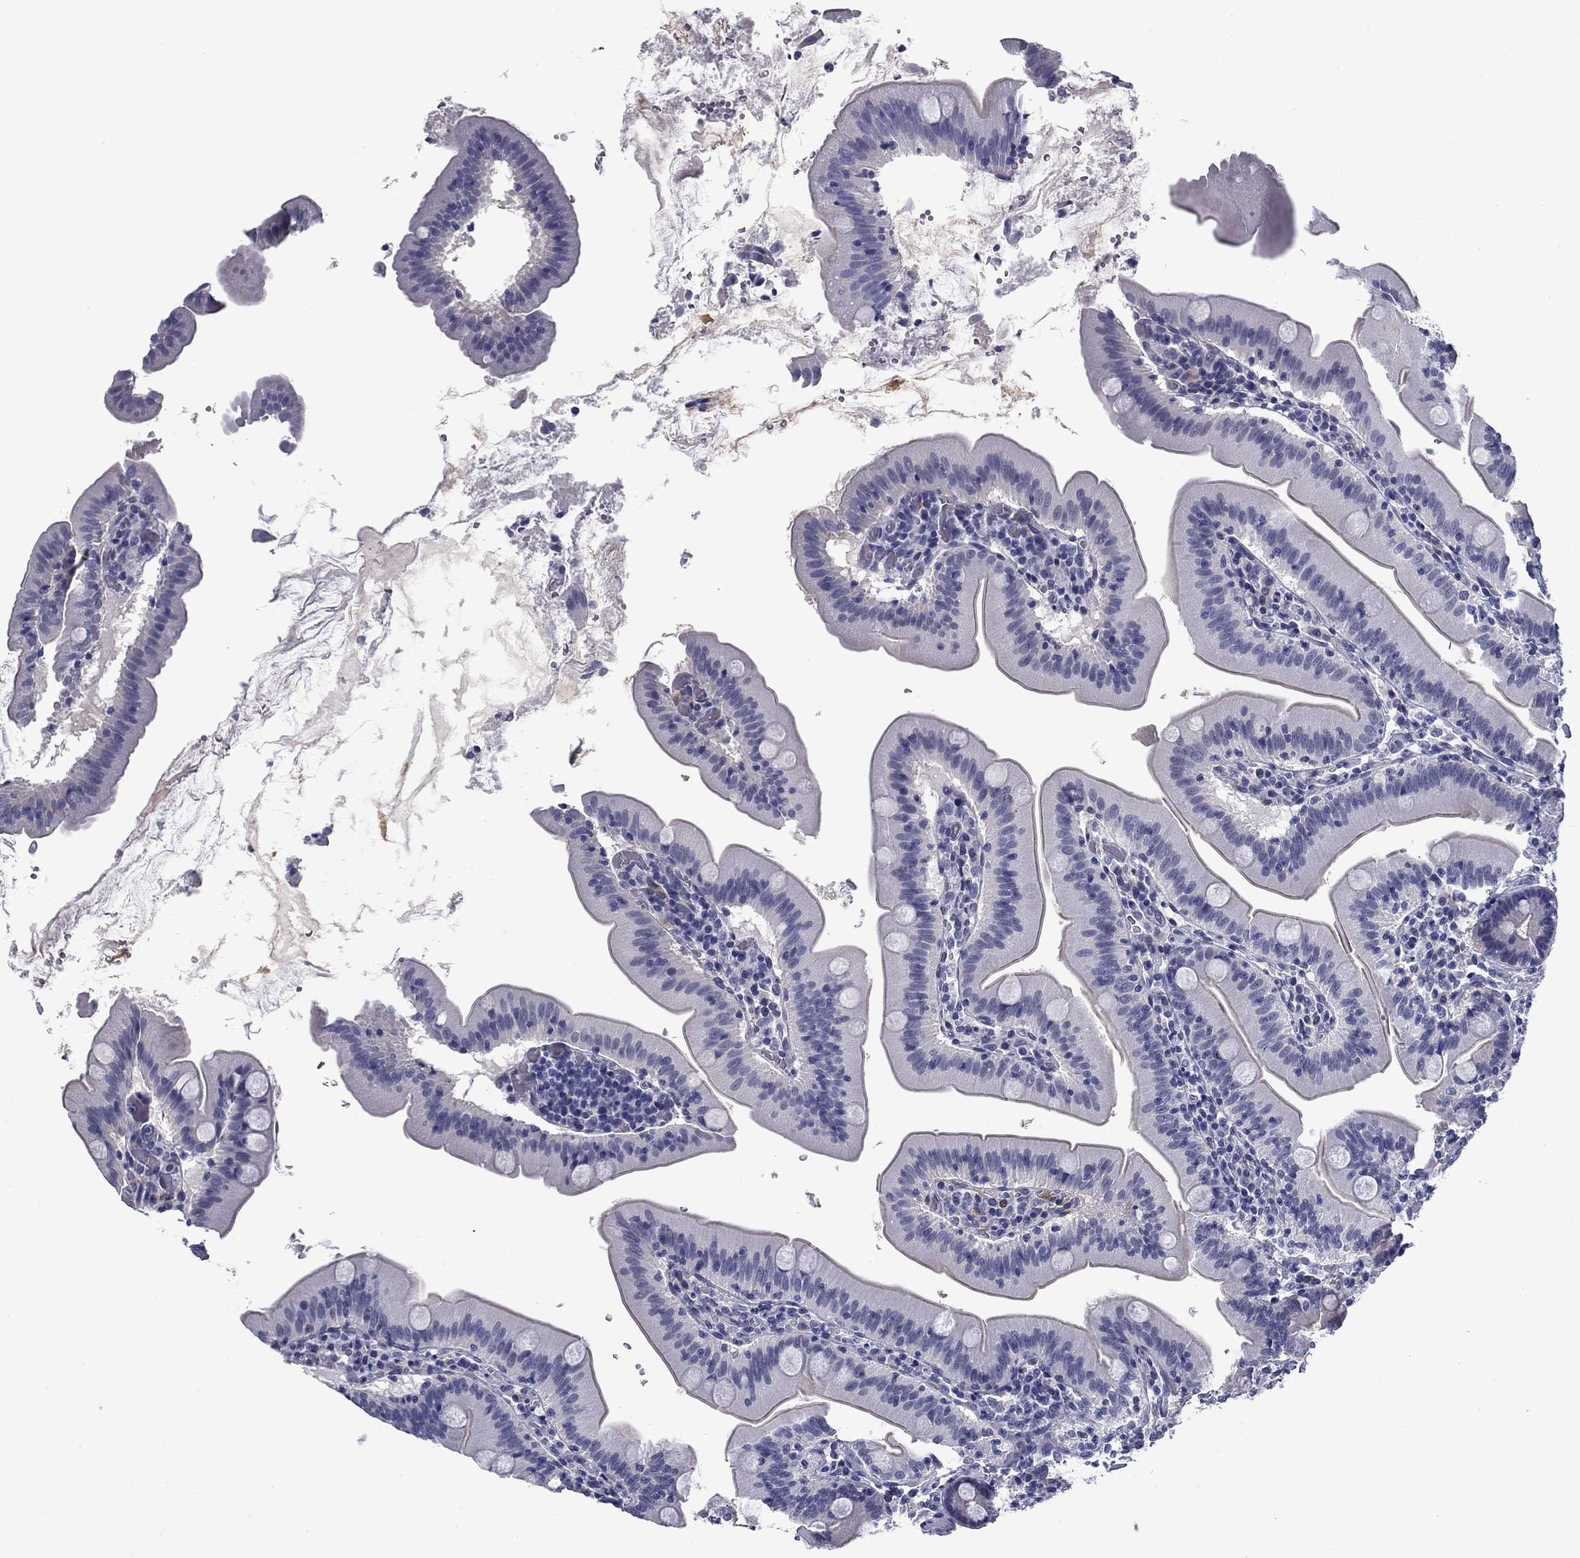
{"staining": {"intensity": "moderate", "quantity": "<25%", "location": "cytoplasmic/membranous"}, "tissue": "small intestine", "cell_type": "Glandular cells", "image_type": "normal", "snomed": [{"axis": "morphology", "description": "Normal tissue, NOS"}, {"axis": "topography", "description": "Small intestine"}], "caption": "Approximately <25% of glandular cells in normal small intestine display moderate cytoplasmic/membranous protein expression as visualized by brown immunohistochemical staining.", "gene": "BCL2L14", "patient": {"sex": "male", "age": 37}}